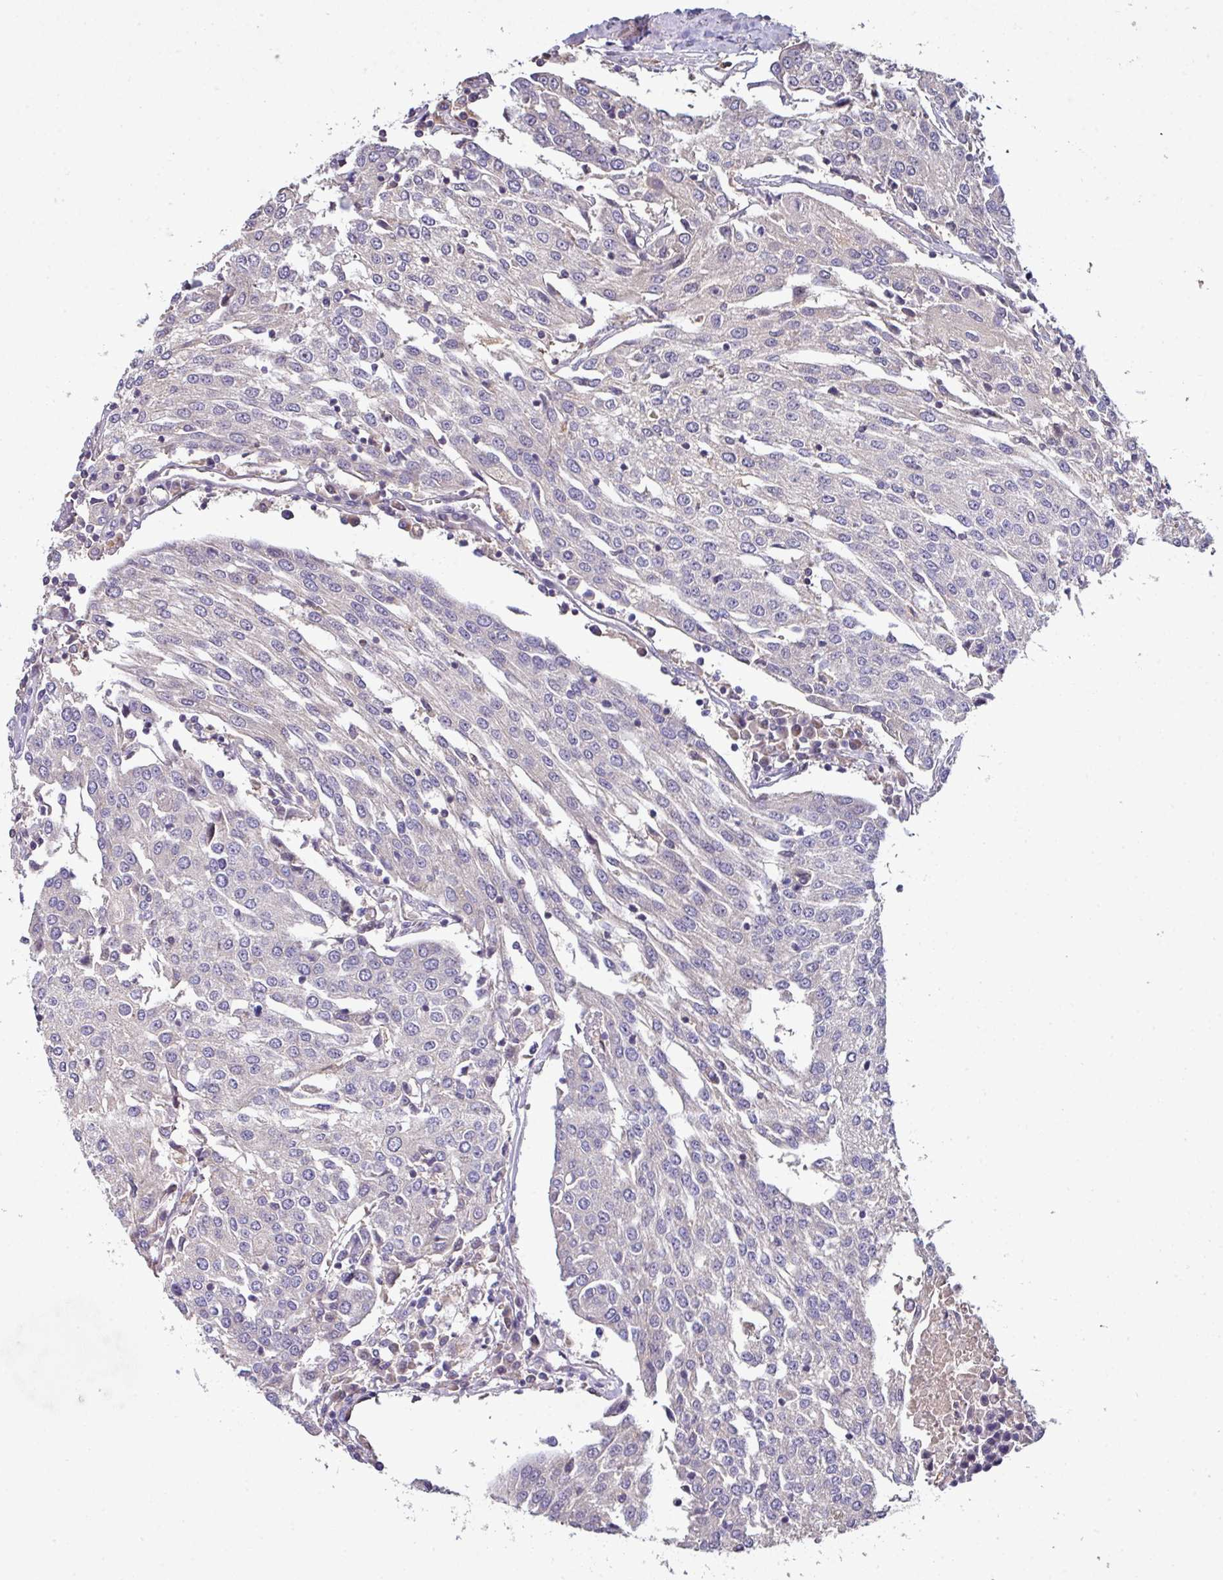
{"staining": {"intensity": "negative", "quantity": "none", "location": "none"}, "tissue": "urothelial cancer", "cell_type": "Tumor cells", "image_type": "cancer", "snomed": [{"axis": "morphology", "description": "Urothelial carcinoma, High grade"}, {"axis": "topography", "description": "Urinary bladder"}], "caption": "Urothelial cancer was stained to show a protein in brown. There is no significant expression in tumor cells.", "gene": "AEBP2", "patient": {"sex": "female", "age": 85}}